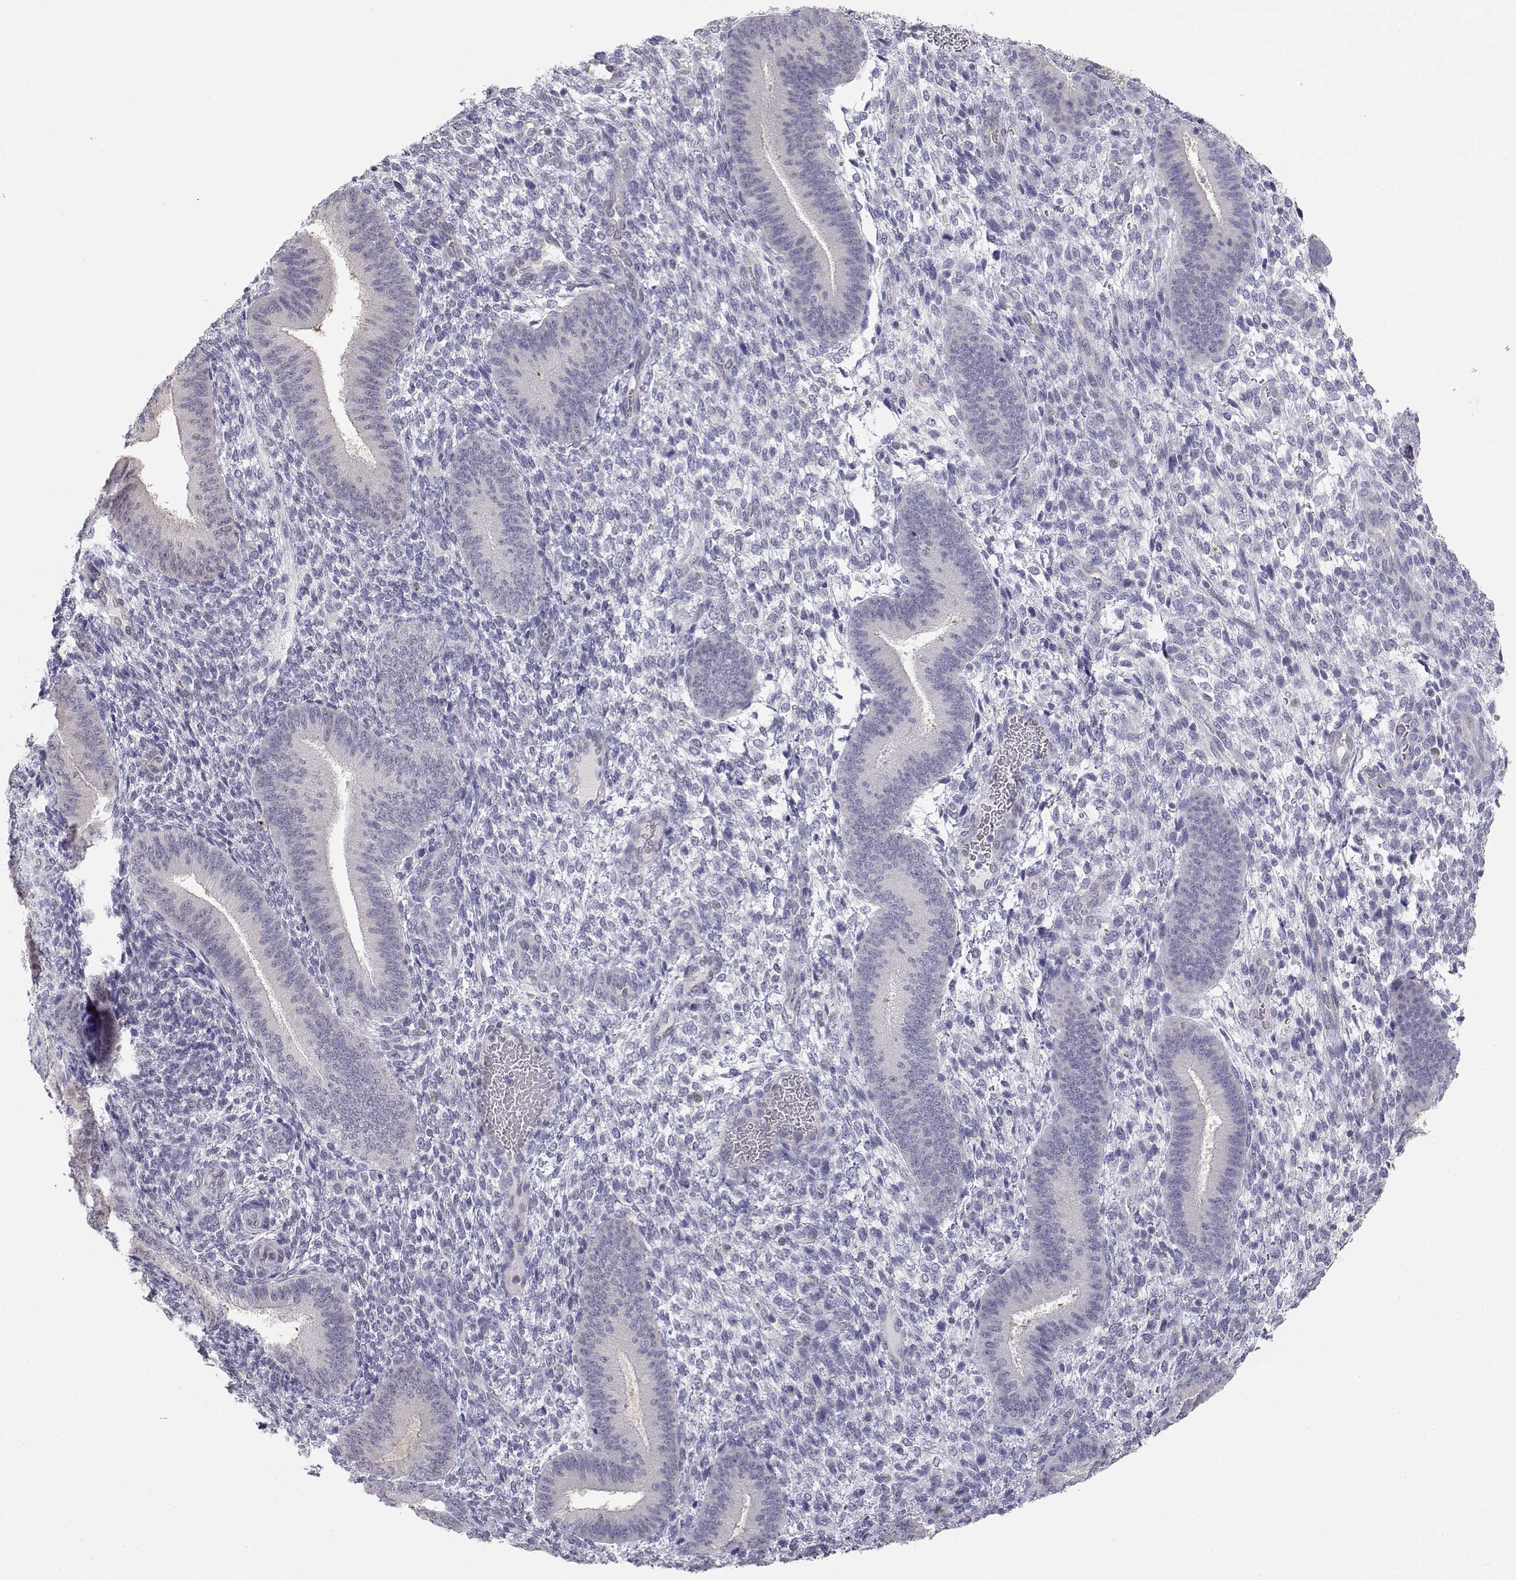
{"staining": {"intensity": "negative", "quantity": "none", "location": "none"}, "tissue": "endometrium", "cell_type": "Cells in endometrial stroma", "image_type": "normal", "snomed": [{"axis": "morphology", "description": "Normal tissue, NOS"}, {"axis": "topography", "description": "Endometrium"}], "caption": "The micrograph exhibits no staining of cells in endometrial stroma in unremarkable endometrium. (Immunohistochemistry, brightfield microscopy, high magnification).", "gene": "ADA", "patient": {"sex": "female", "age": 39}}